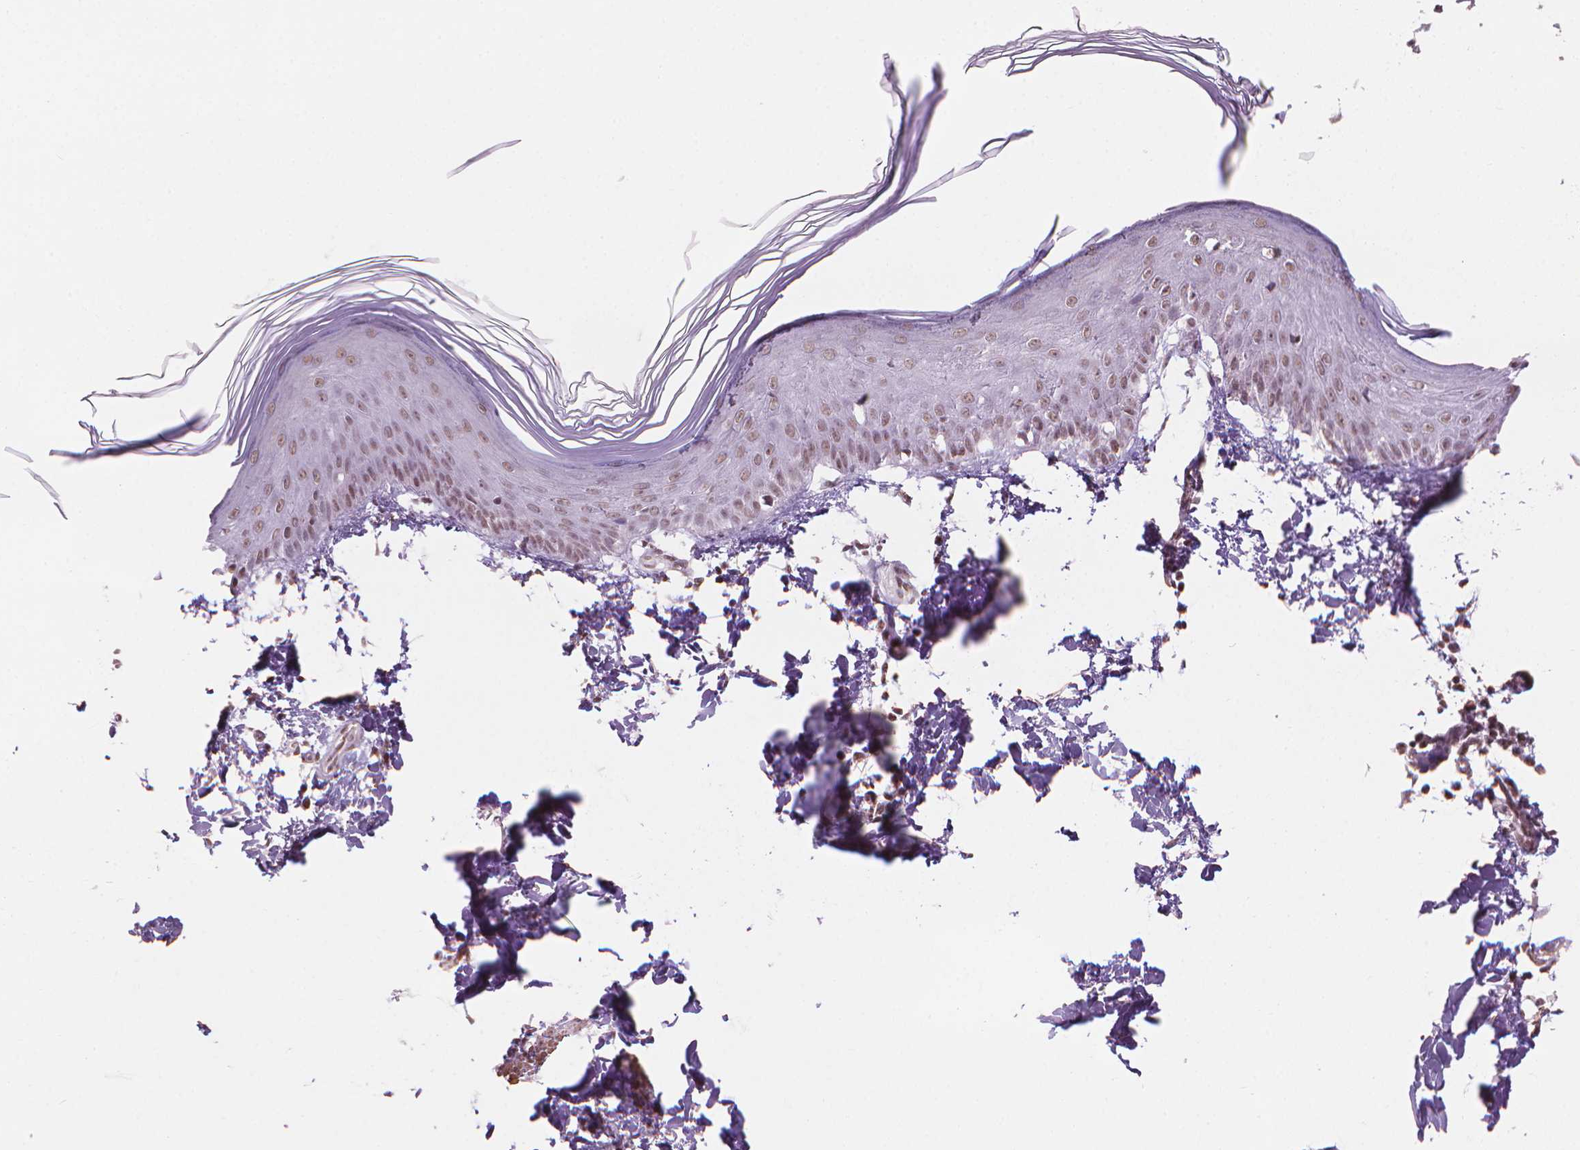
{"staining": {"intensity": "moderate", "quantity": "25%-75%", "location": "nuclear"}, "tissue": "skin", "cell_type": "Fibroblasts", "image_type": "normal", "snomed": [{"axis": "morphology", "description": "Normal tissue, NOS"}, {"axis": "topography", "description": "Skin"}], "caption": "Fibroblasts demonstrate medium levels of moderate nuclear expression in about 25%-75% of cells in normal skin.", "gene": "HOXD4", "patient": {"sex": "female", "age": 62}}